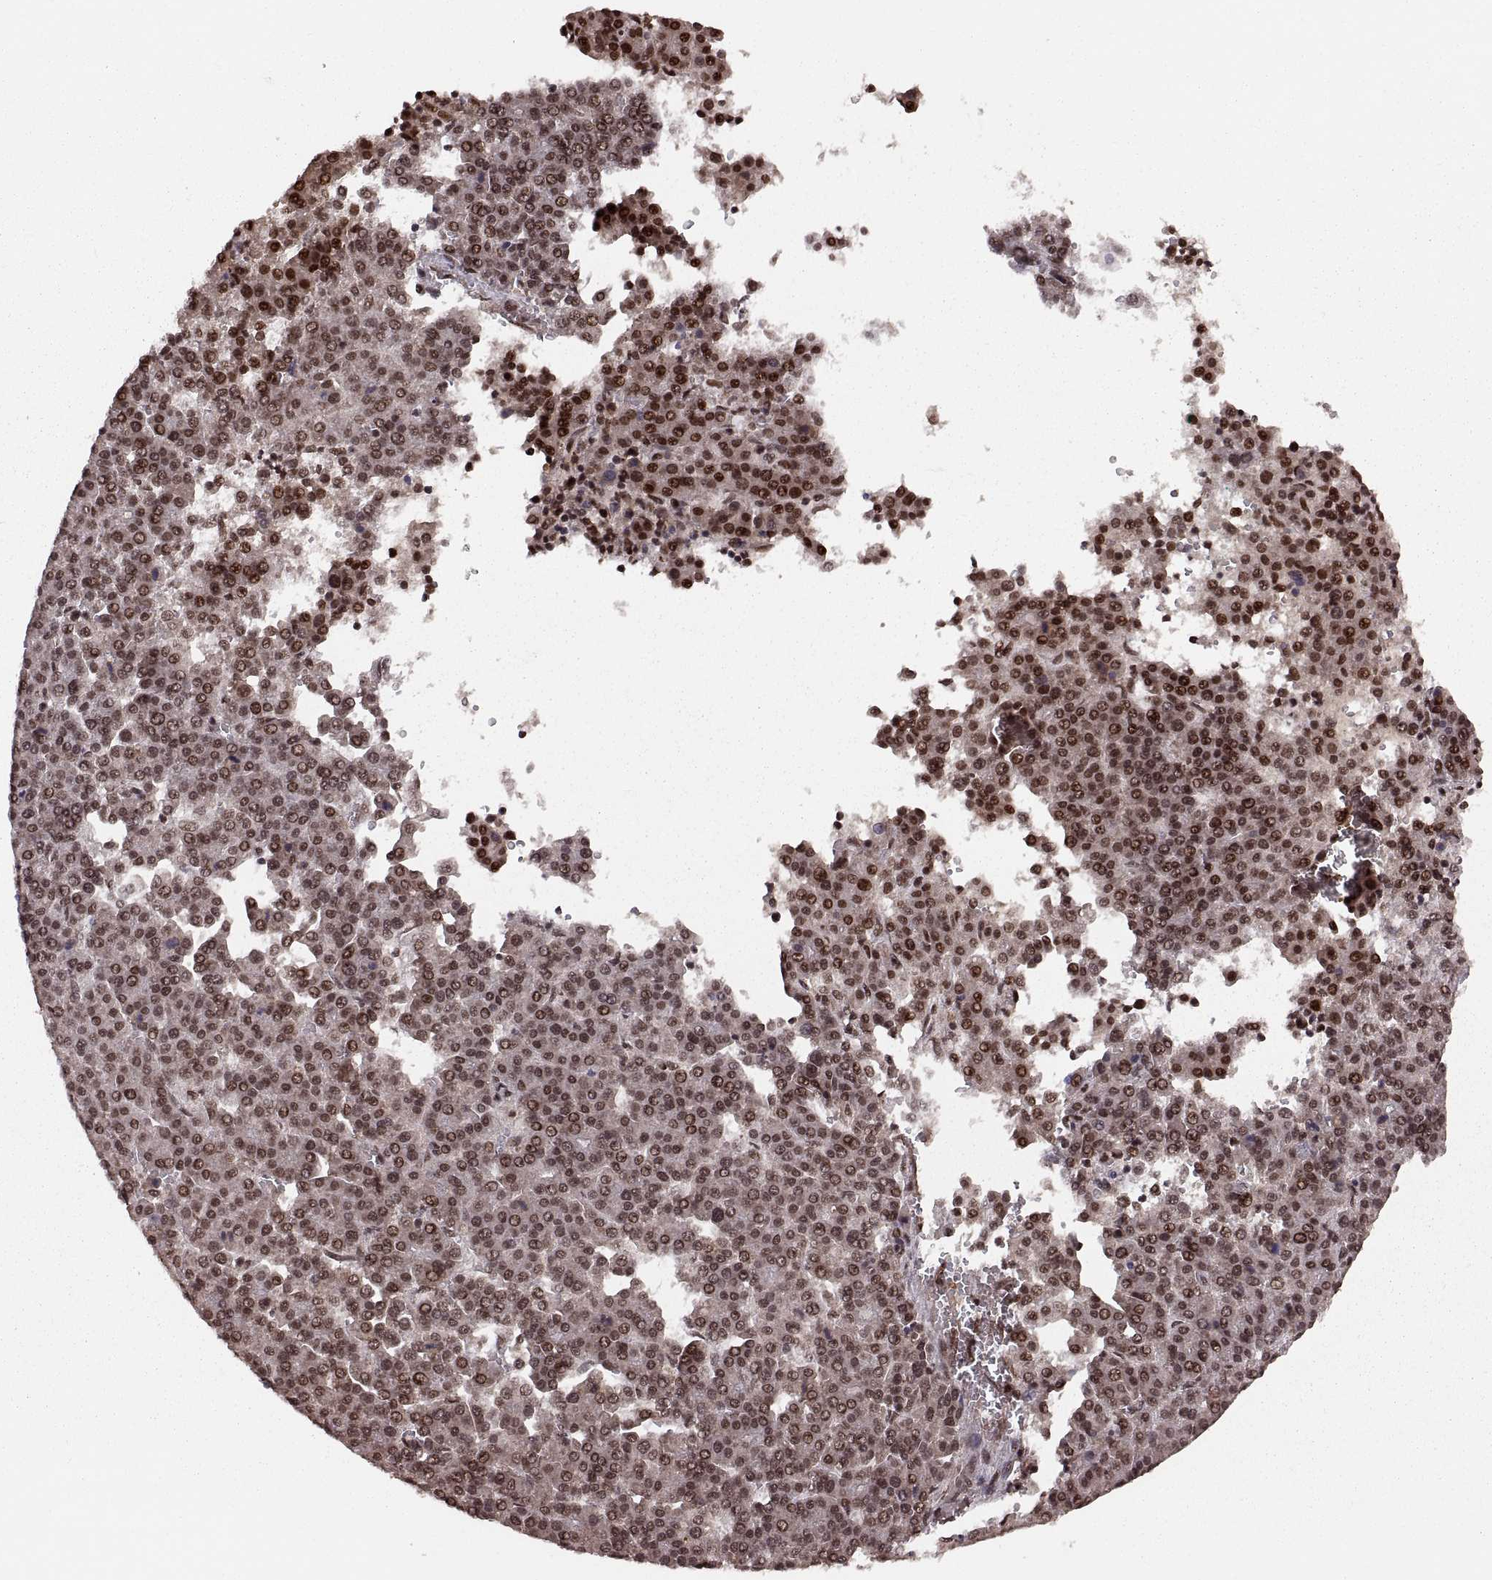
{"staining": {"intensity": "strong", "quantity": "25%-75%", "location": "nuclear"}, "tissue": "liver cancer", "cell_type": "Tumor cells", "image_type": "cancer", "snomed": [{"axis": "morphology", "description": "Carcinoma, Hepatocellular, NOS"}, {"axis": "topography", "description": "Liver"}], "caption": "Human liver cancer (hepatocellular carcinoma) stained with a protein marker shows strong staining in tumor cells.", "gene": "RFT1", "patient": {"sex": "female", "age": 58}}